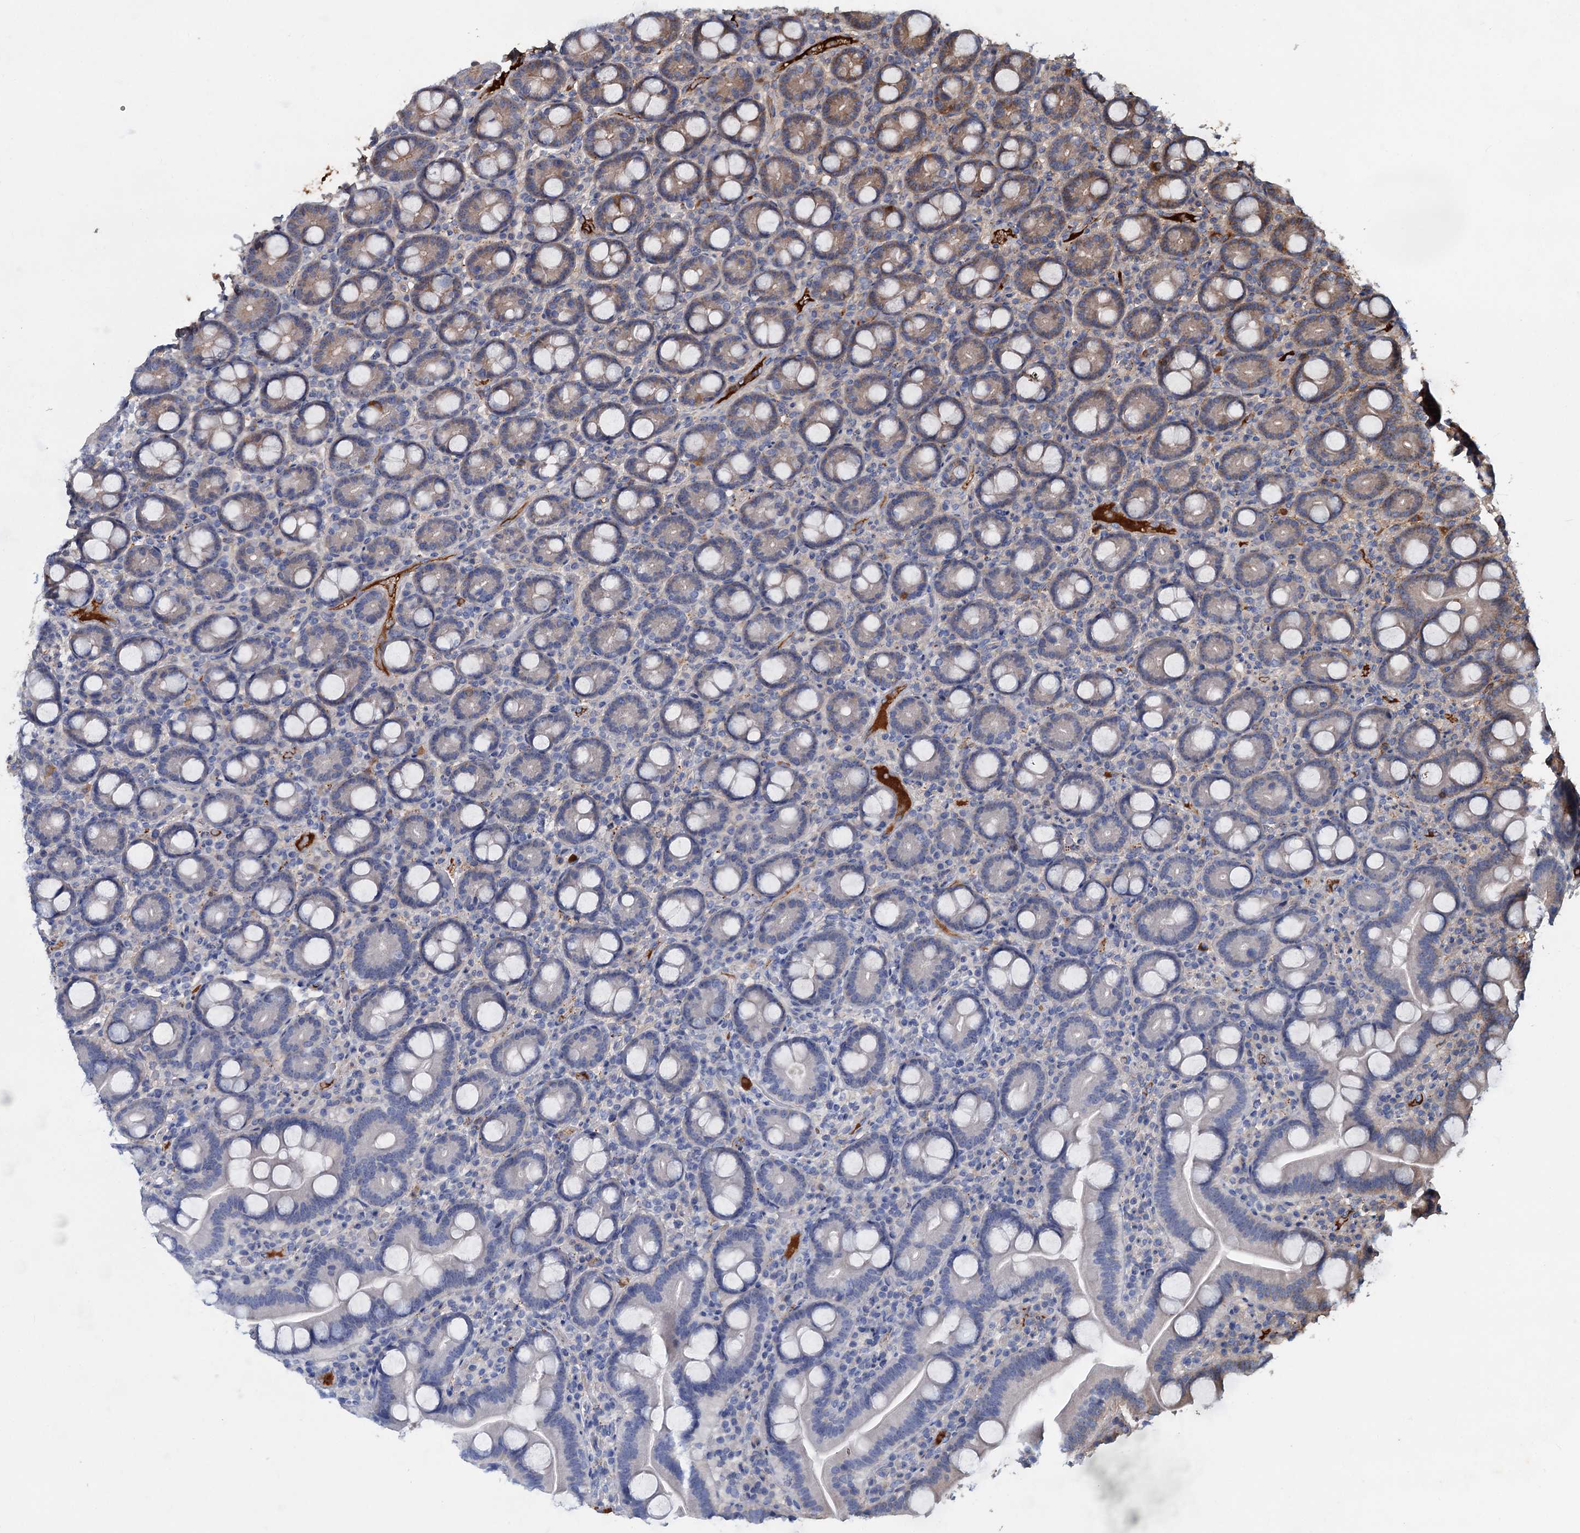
{"staining": {"intensity": "moderate", "quantity": "<25%", "location": "cytoplasmic/membranous"}, "tissue": "duodenum", "cell_type": "Glandular cells", "image_type": "normal", "snomed": [{"axis": "morphology", "description": "Normal tissue, NOS"}, {"axis": "topography", "description": "Duodenum"}], "caption": "An immunohistochemistry (IHC) photomicrograph of unremarkable tissue is shown. Protein staining in brown labels moderate cytoplasmic/membranous positivity in duodenum within glandular cells. The staining was performed using DAB (3,3'-diaminobenzidine) to visualize the protein expression in brown, while the nuclei were stained in blue with hematoxylin (Magnification: 20x).", "gene": "CHRD", "patient": {"sex": "male", "age": 55}}